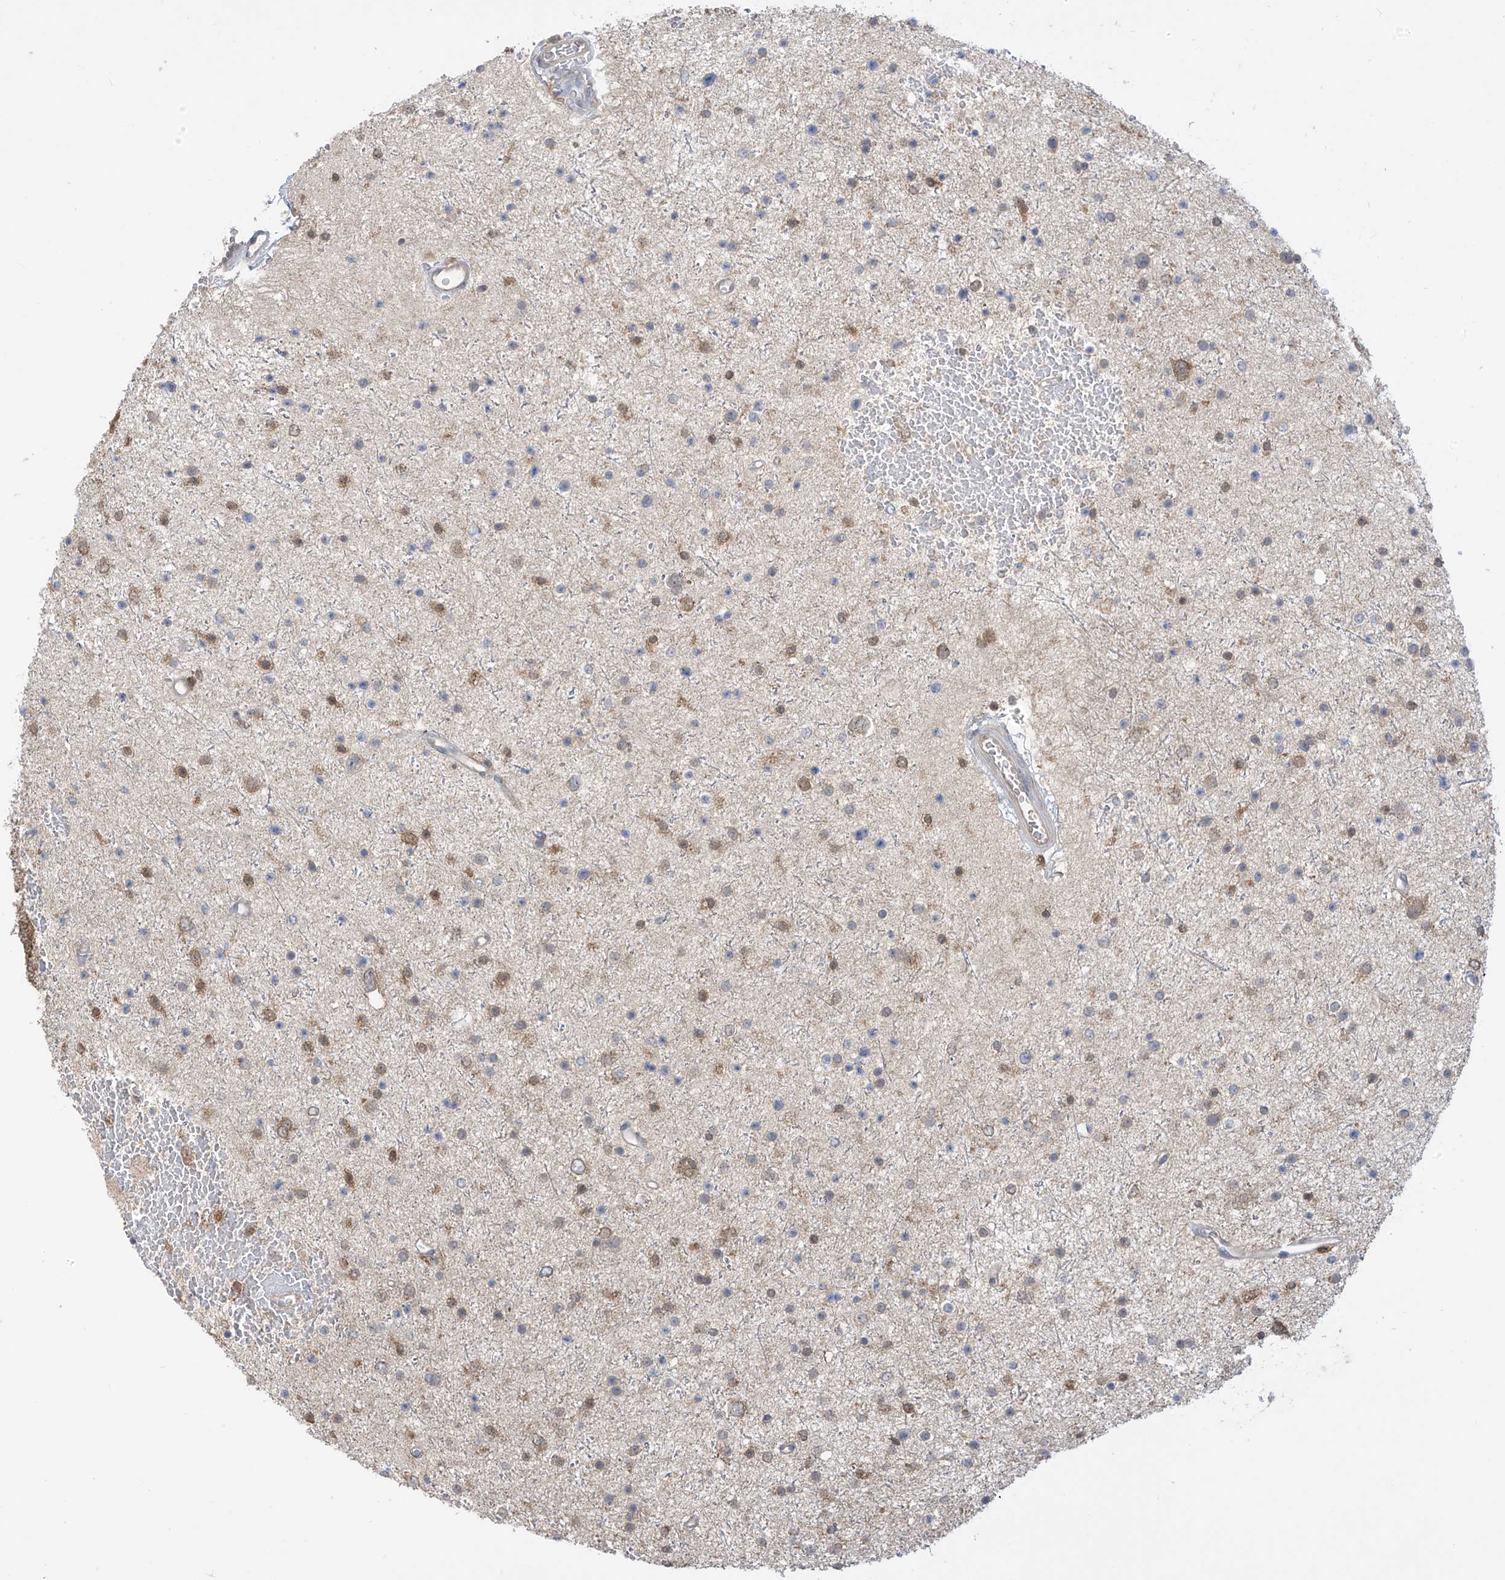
{"staining": {"intensity": "weak", "quantity": "25%-75%", "location": "cytoplasmic/membranous"}, "tissue": "glioma", "cell_type": "Tumor cells", "image_type": "cancer", "snomed": [{"axis": "morphology", "description": "Glioma, malignant, Low grade"}, {"axis": "topography", "description": "Brain"}], "caption": "Tumor cells exhibit weak cytoplasmic/membranous positivity in about 25%-75% of cells in glioma.", "gene": "IDH1", "patient": {"sex": "female", "age": 37}}